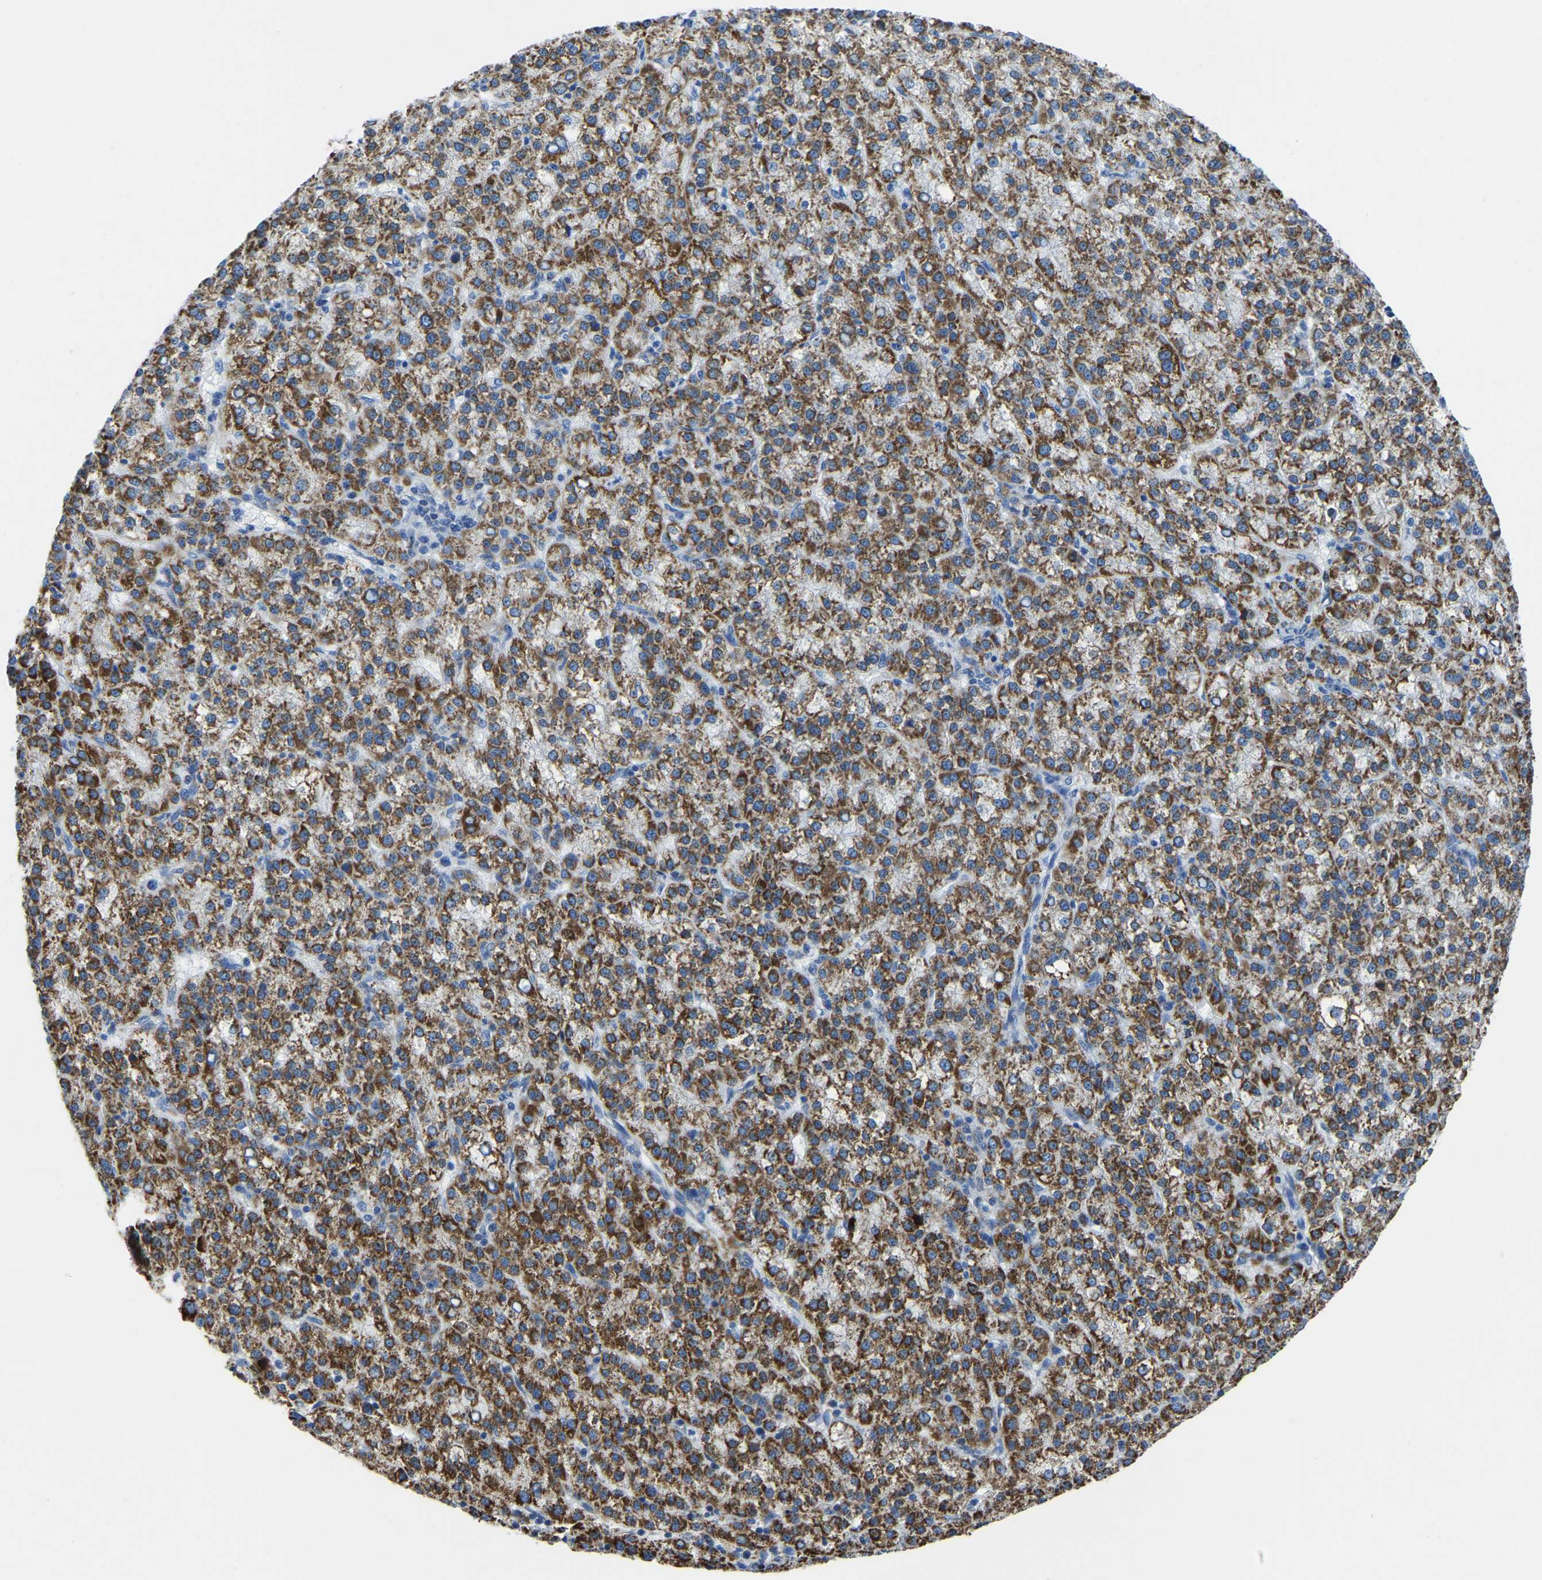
{"staining": {"intensity": "strong", "quantity": ">75%", "location": "cytoplasmic/membranous"}, "tissue": "liver cancer", "cell_type": "Tumor cells", "image_type": "cancer", "snomed": [{"axis": "morphology", "description": "Carcinoma, Hepatocellular, NOS"}, {"axis": "topography", "description": "Liver"}], "caption": "IHC of human hepatocellular carcinoma (liver) demonstrates high levels of strong cytoplasmic/membranous positivity in about >75% of tumor cells.", "gene": "ETFA", "patient": {"sex": "female", "age": 58}}